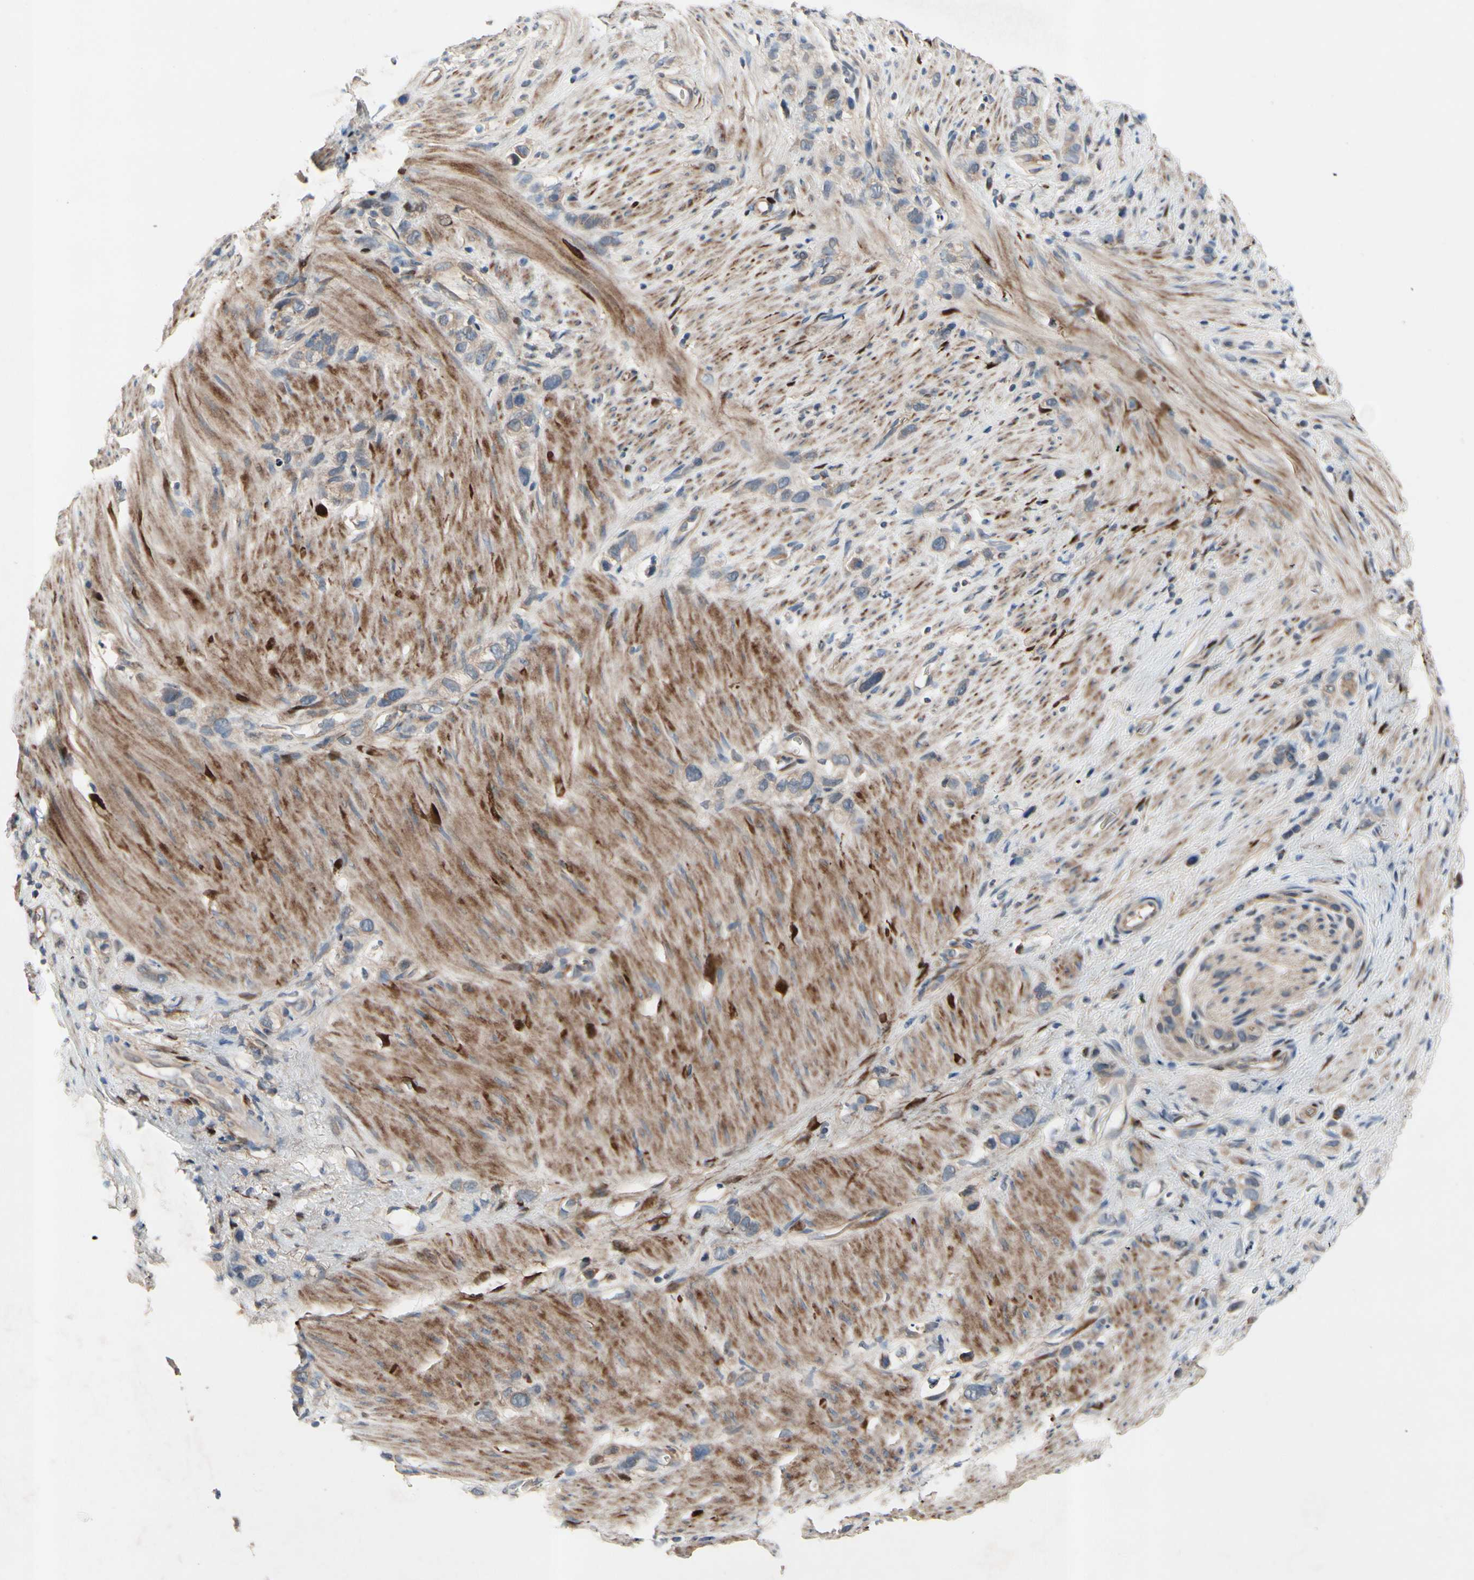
{"staining": {"intensity": "weak", "quantity": "25%-75%", "location": "cytoplasmic/membranous"}, "tissue": "stomach cancer", "cell_type": "Tumor cells", "image_type": "cancer", "snomed": [{"axis": "morphology", "description": "Normal tissue, NOS"}, {"axis": "morphology", "description": "Adenocarcinoma, NOS"}, {"axis": "morphology", "description": "Adenocarcinoma, High grade"}, {"axis": "topography", "description": "Stomach, upper"}, {"axis": "topography", "description": "Stomach"}], "caption": "Protein analysis of stomach cancer (high-grade adenocarcinoma) tissue shows weak cytoplasmic/membranous expression in about 25%-75% of tumor cells.", "gene": "ICAM5", "patient": {"sex": "female", "age": 65}}